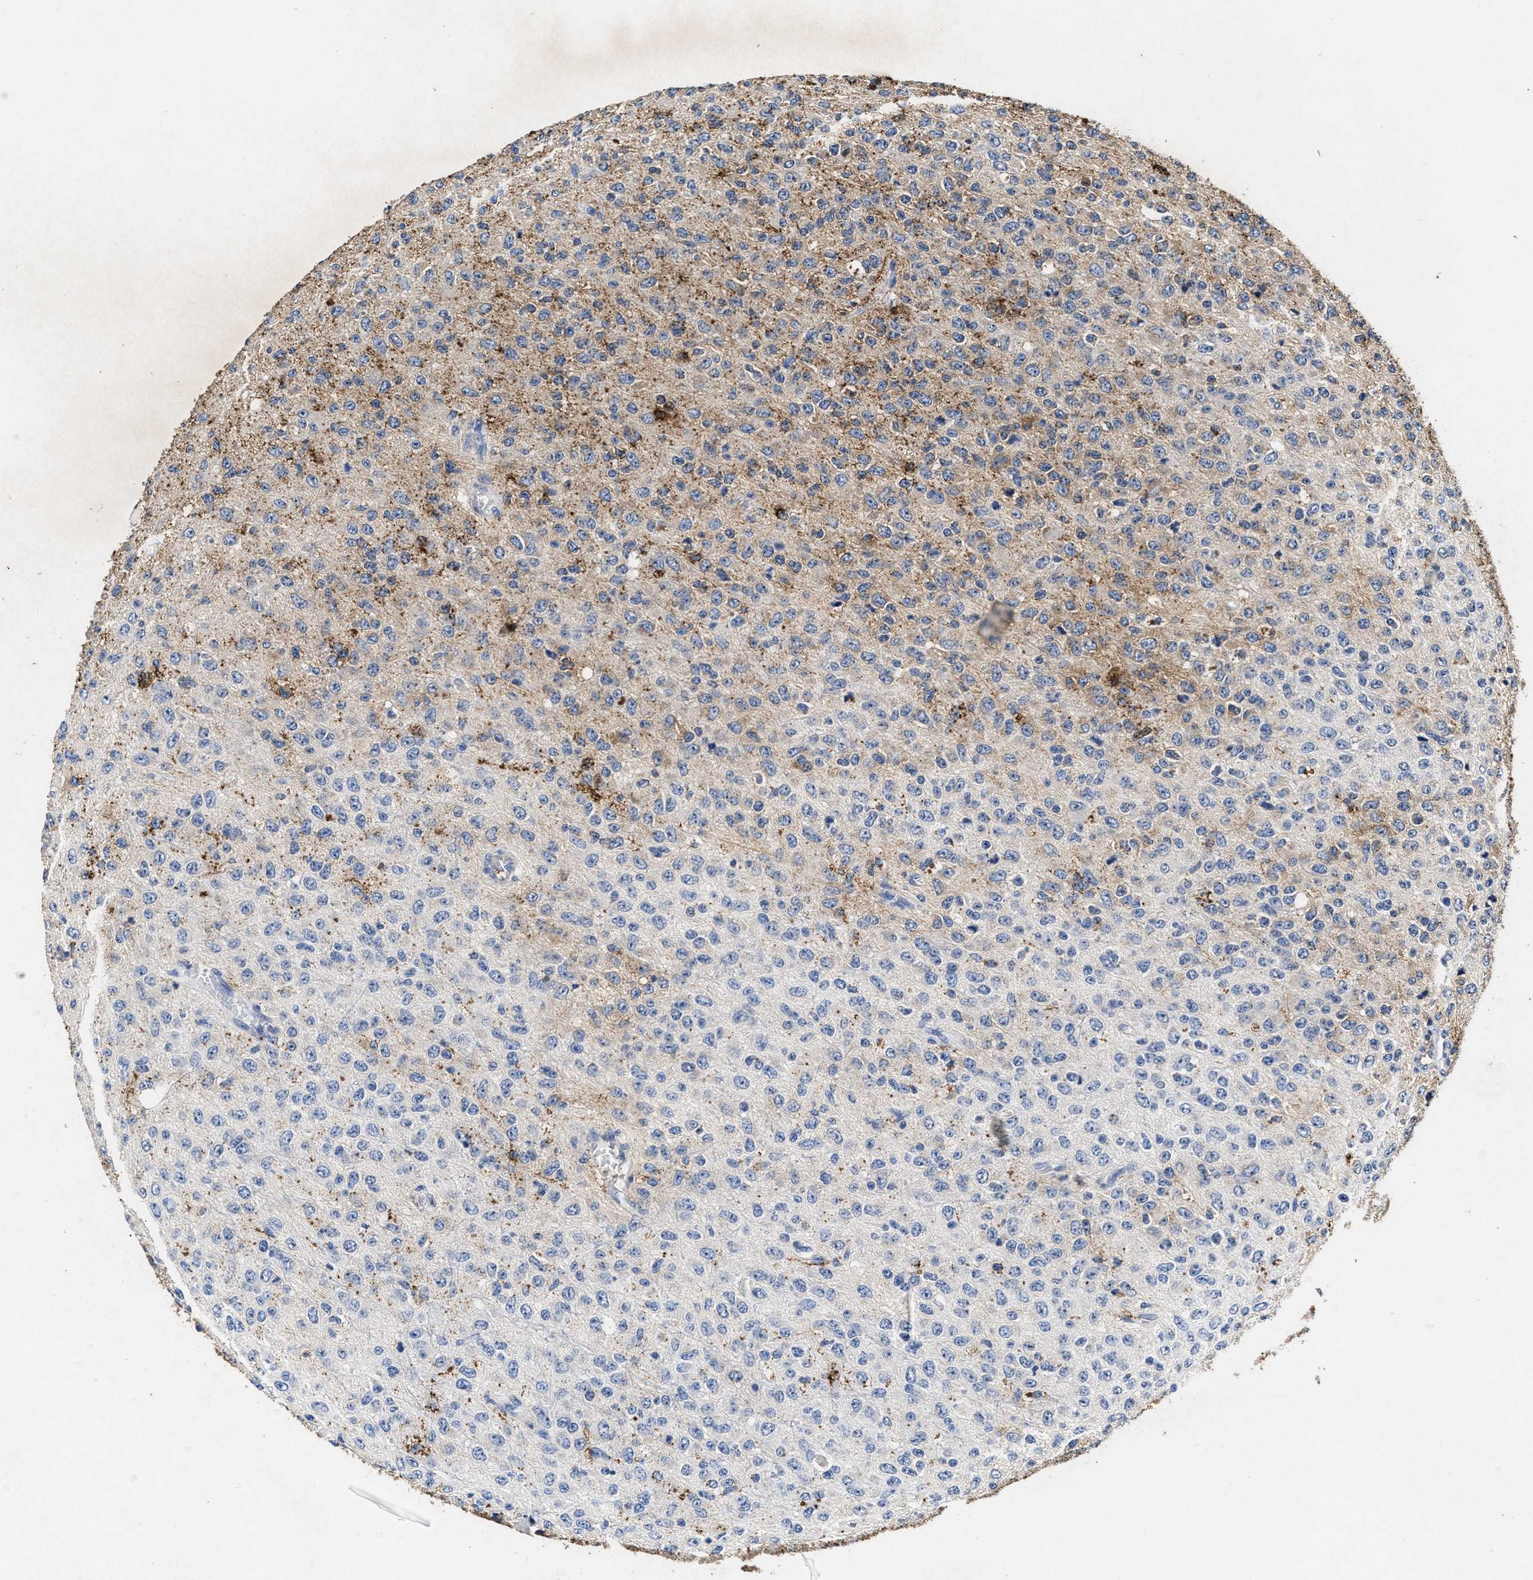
{"staining": {"intensity": "moderate", "quantity": "<25%", "location": "cytoplasmic/membranous"}, "tissue": "glioma", "cell_type": "Tumor cells", "image_type": "cancer", "snomed": [{"axis": "morphology", "description": "Glioma, malignant, High grade"}, {"axis": "topography", "description": "pancreas cauda"}], "caption": "Protein expression analysis of glioma reveals moderate cytoplasmic/membranous staining in approximately <25% of tumor cells.", "gene": "LTB4R2", "patient": {"sex": "male", "age": 60}}